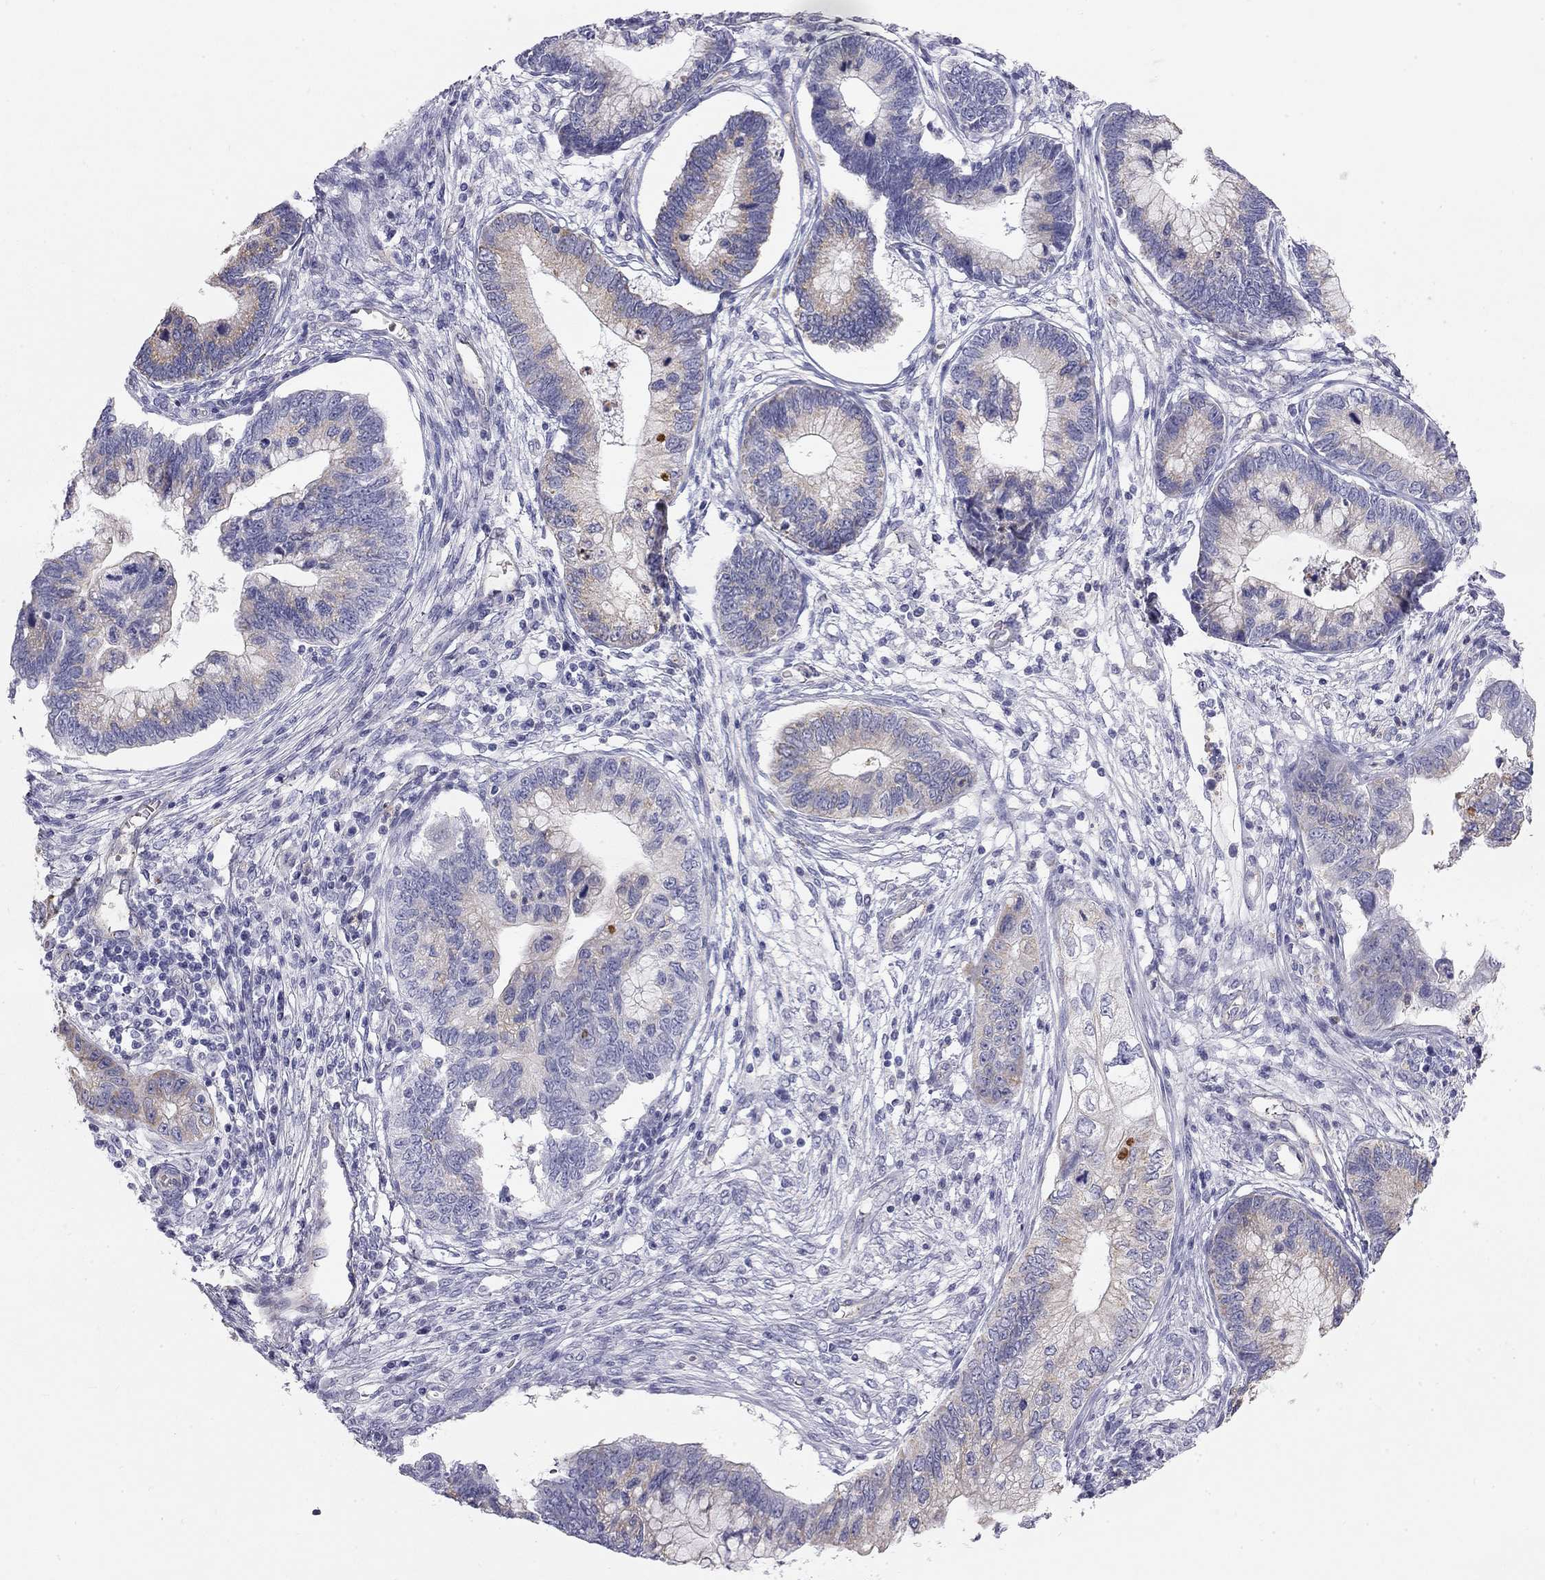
{"staining": {"intensity": "moderate", "quantity": "25%-75%", "location": "cytoplasmic/membranous"}, "tissue": "cervical cancer", "cell_type": "Tumor cells", "image_type": "cancer", "snomed": [{"axis": "morphology", "description": "Adenocarcinoma, NOS"}, {"axis": "topography", "description": "Cervix"}], "caption": "Immunohistochemical staining of adenocarcinoma (cervical) demonstrates medium levels of moderate cytoplasmic/membranous expression in approximately 25%-75% of tumor cells. The protein of interest is stained brown, and the nuclei are stained in blue (DAB (3,3'-diaminobenzidine) IHC with brightfield microscopy, high magnification).", "gene": "TDRD6", "patient": {"sex": "female", "age": 44}}